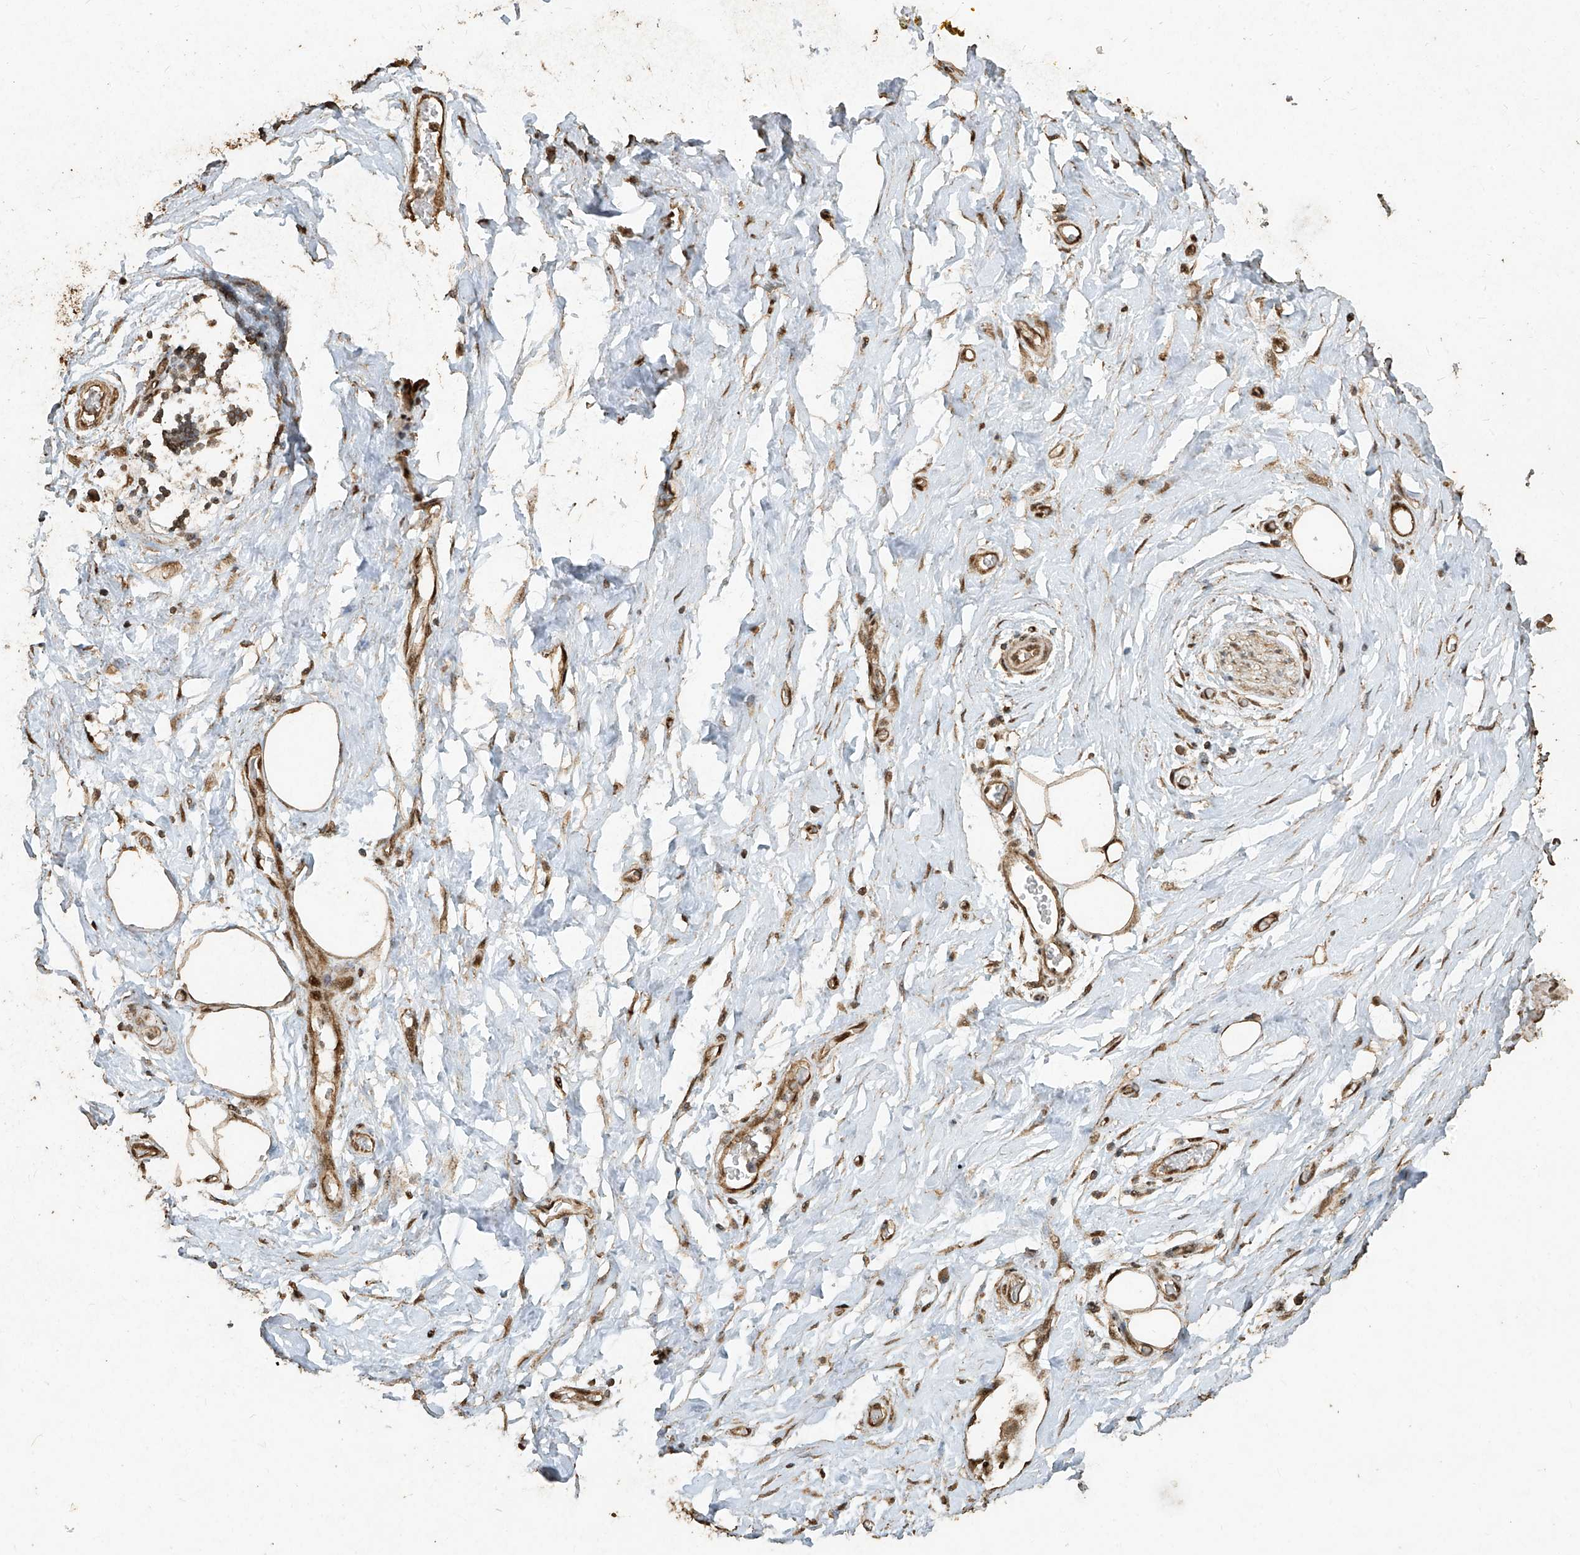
{"staining": {"intensity": "moderate", "quantity": ">75%", "location": "cytoplasmic/membranous,nuclear"}, "tissue": "adipose tissue", "cell_type": "Adipocytes", "image_type": "normal", "snomed": [{"axis": "morphology", "description": "Normal tissue, NOS"}, {"axis": "morphology", "description": "Adenocarcinoma, NOS"}, {"axis": "topography", "description": "Pancreas"}, {"axis": "topography", "description": "Peripheral nerve tissue"}], "caption": "Brown immunohistochemical staining in normal adipose tissue exhibits moderate cytoplasmic/membranous,nuclear positivity in about >75% of adipocytes.", "gene": "ERBB3", "patient": {"sex": "male", "age": 59}}